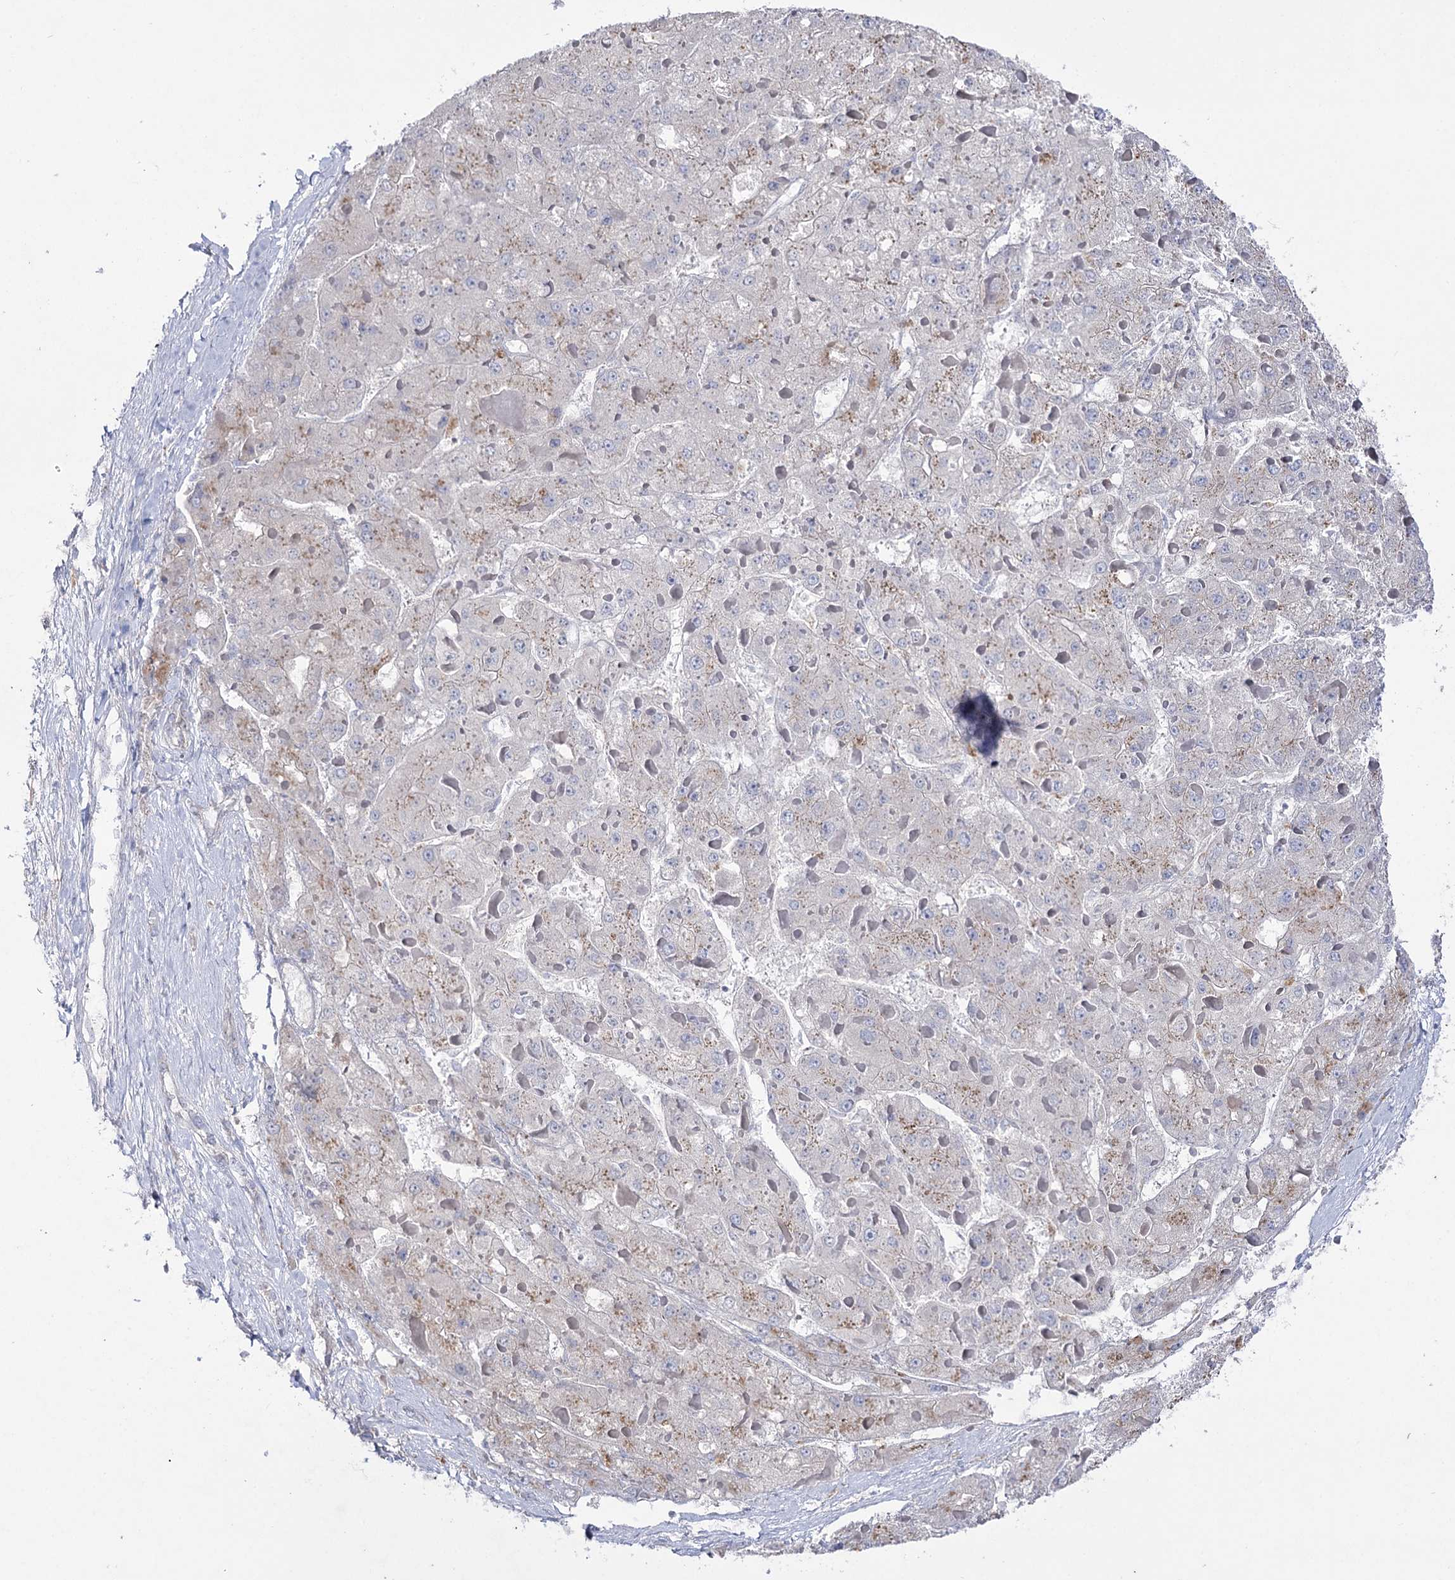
{"staining": {"intensity": "negative", "quantity": "none", "location": "none"}, "tissue": "liver cancer", "cell_type": "Tumor cells", "image_type": "cancer", "snomed": [{"axis": "morphology", "description": "Carcinoma, Hepatocellular, NOS"}, {"axis": "topography", "description": "Liver"}], "caption": "Human liver cancer (hepatocellular carcinoma) stained for a protein using immunohistochemistry (IHC) reveals no expression in tumor cells.", "gene": "NAGLU", "patient": {"sex": "female", "age": 73}}